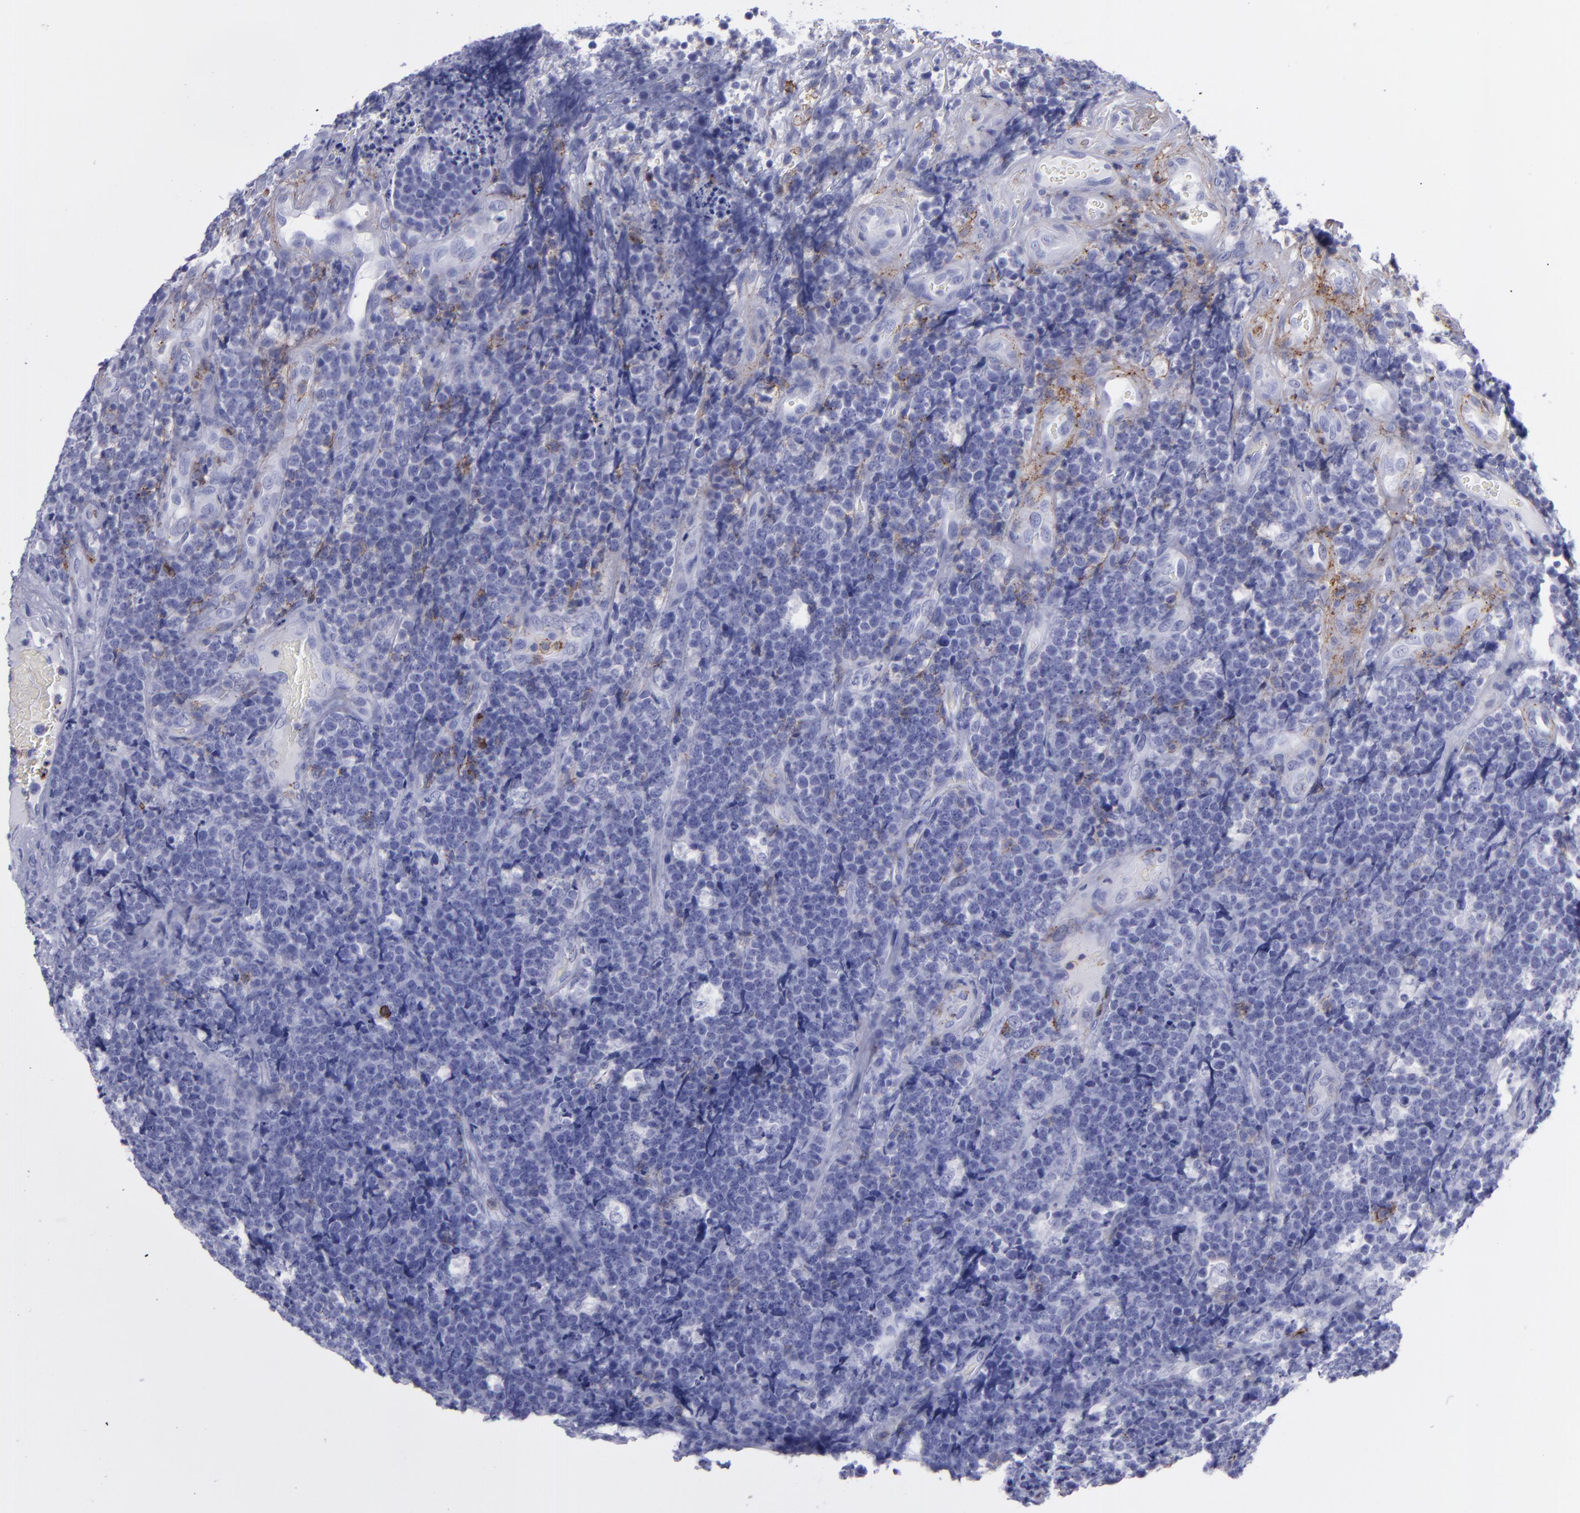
{"staining": {"intensity": "moderate", "quantity": "<25%", "location": "cytoplasmic/membranous"}, "tissue": "lymphoma", "cell_type": "Tumor cells", "image_type": "cancer", "snomed": [{"axis": "morphology", "description": "Malignant lymphoma, non-Hodgkin's type, High grade"}, {"axis": "topography", "description": "Small intestine"}, {"axis": "topography", "description": "Colon"}], "caption": "About <25% of tumor cells in human lymphoma show moderate cytoplasmic/membranous protein positivity as visualized by brown immunohistochemical staining.", "gene": "SELPLG", "patient": {"sex": "male", "age": 8}}